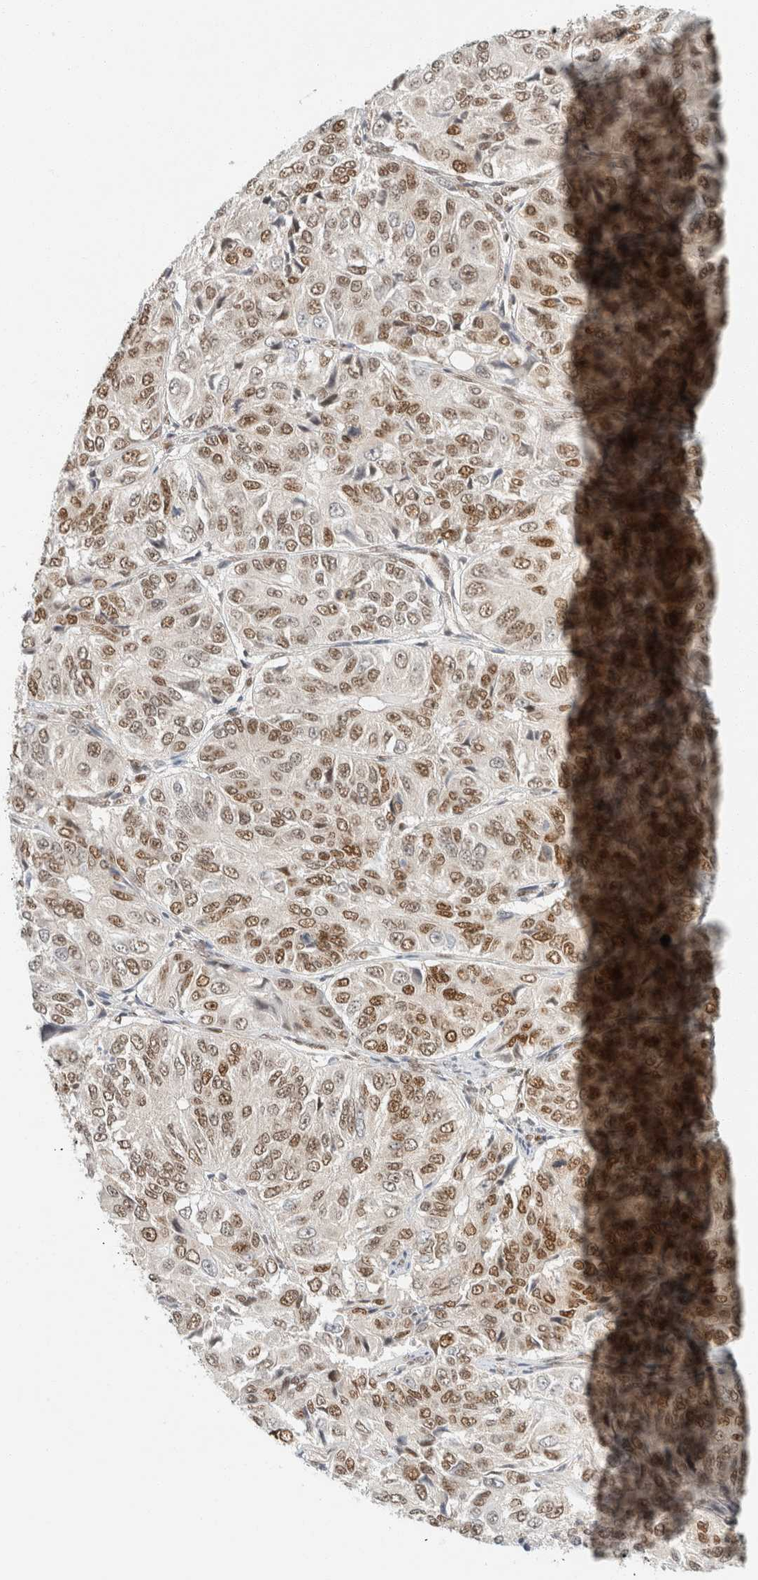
{"staining": {"intensity": "strong", "quantity": ">75%", "location": "nuclear"}, "tissue": "ovarian cancer", "cell_type": "Tumor cells", "image_type": "cancer", "snomed": [{"axis": "morphology", "description": "Carcinoma, endometroid"}, {"axis": "topography", "description": "Ovary"}], "caption": "Immunohistochemical staining of human ovarian cancer (endometroid carcinoma) reveals strong nuclear protein positivity in approximately >75% of tumor cells.", "gene": "ZNF768", "patient": {"sex": "female", "age": 51}}